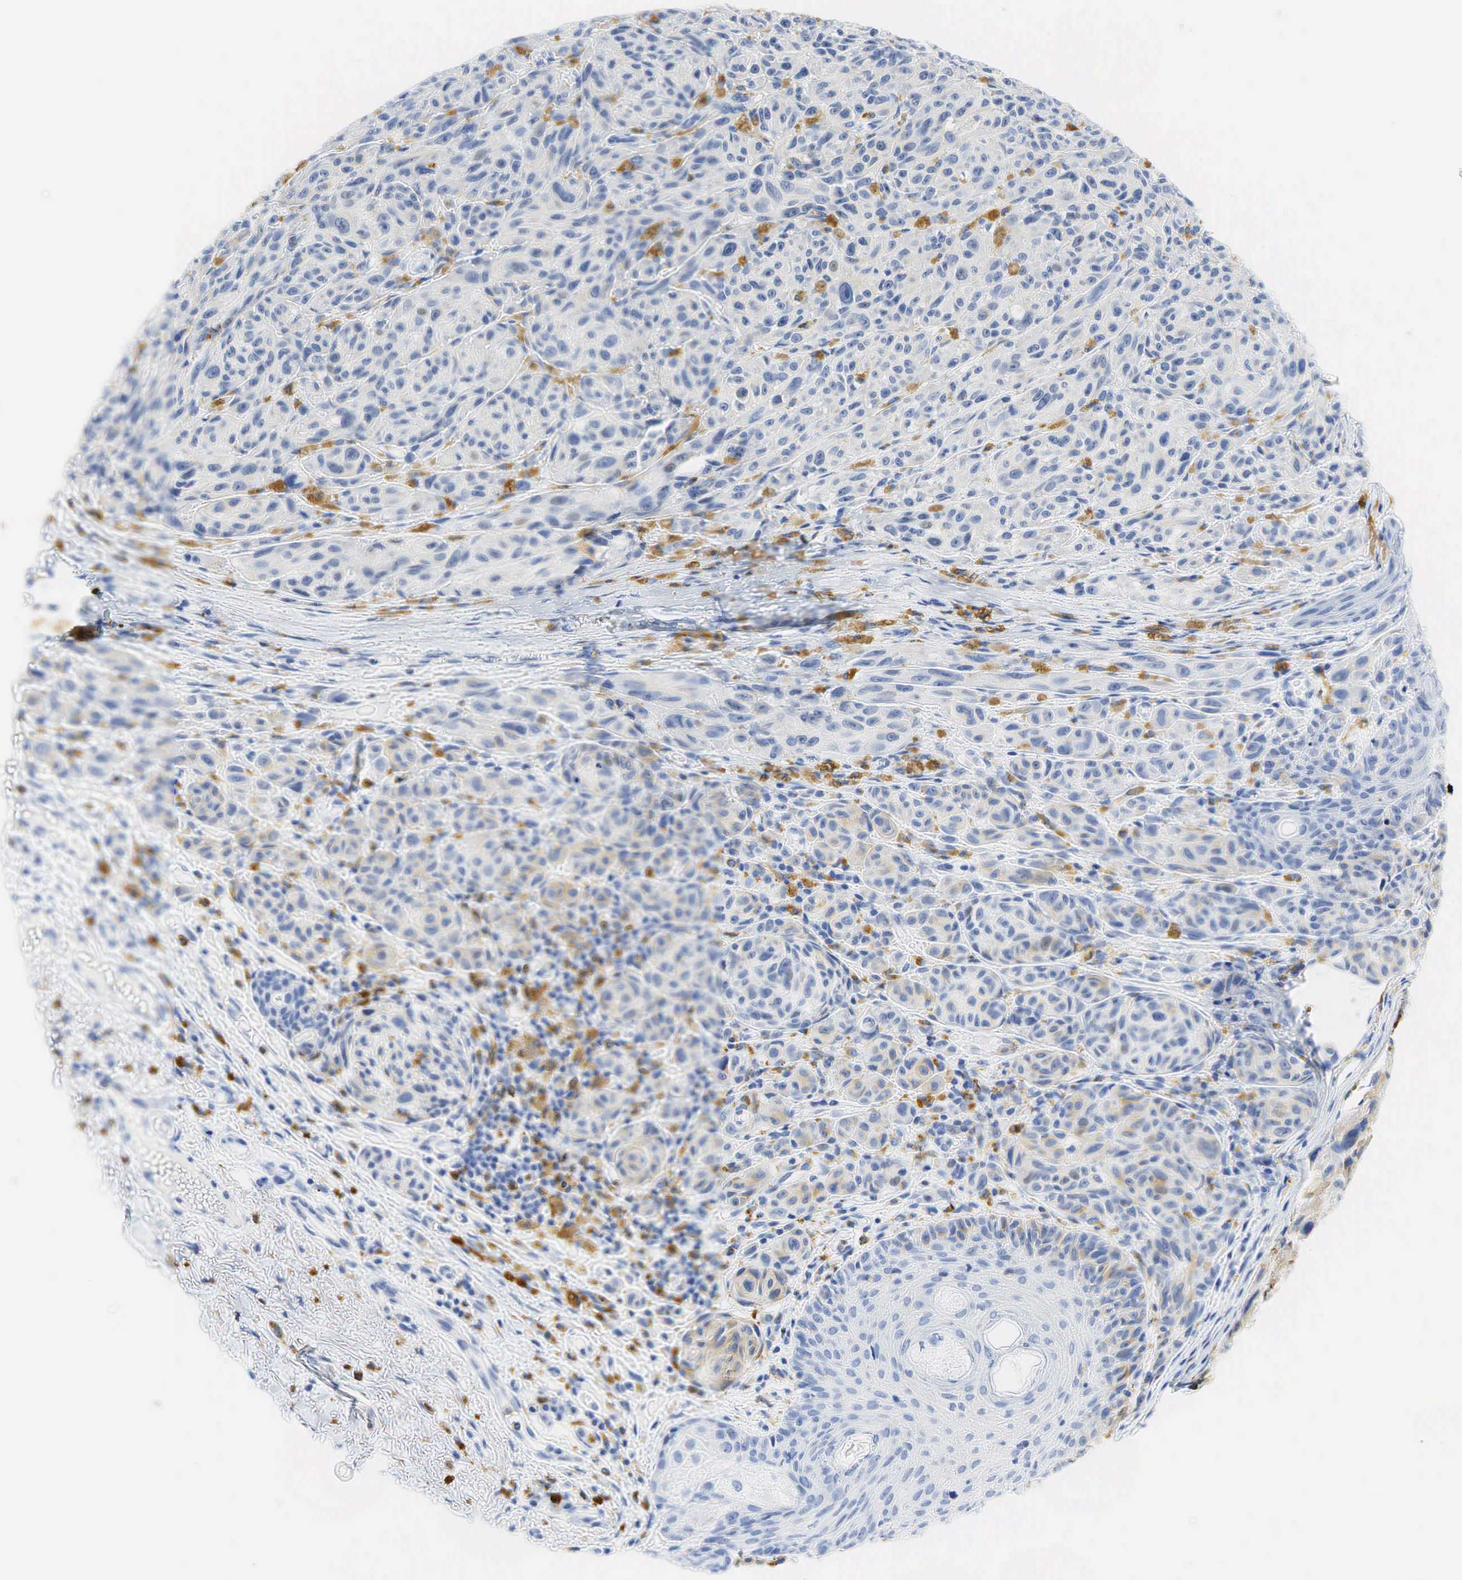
{"staining": {"intensity": "negative", "quantity": "none", "location": "none"}, "tissue": "melanoma", "cell_type": "Tumor cells", "image_type": "cancer", "snomed": [{"axis": "morphology", "description": "Malignant melanoma, NOS"}, {"axis": "topography", "description": "Skin"}], "caption": "High power microscopy micrograph of an IHC image of melanoma, revealing no significant positivity in tumor cells.", "gene": "CD68", "patient": {"sex": "male", "age": 70}}